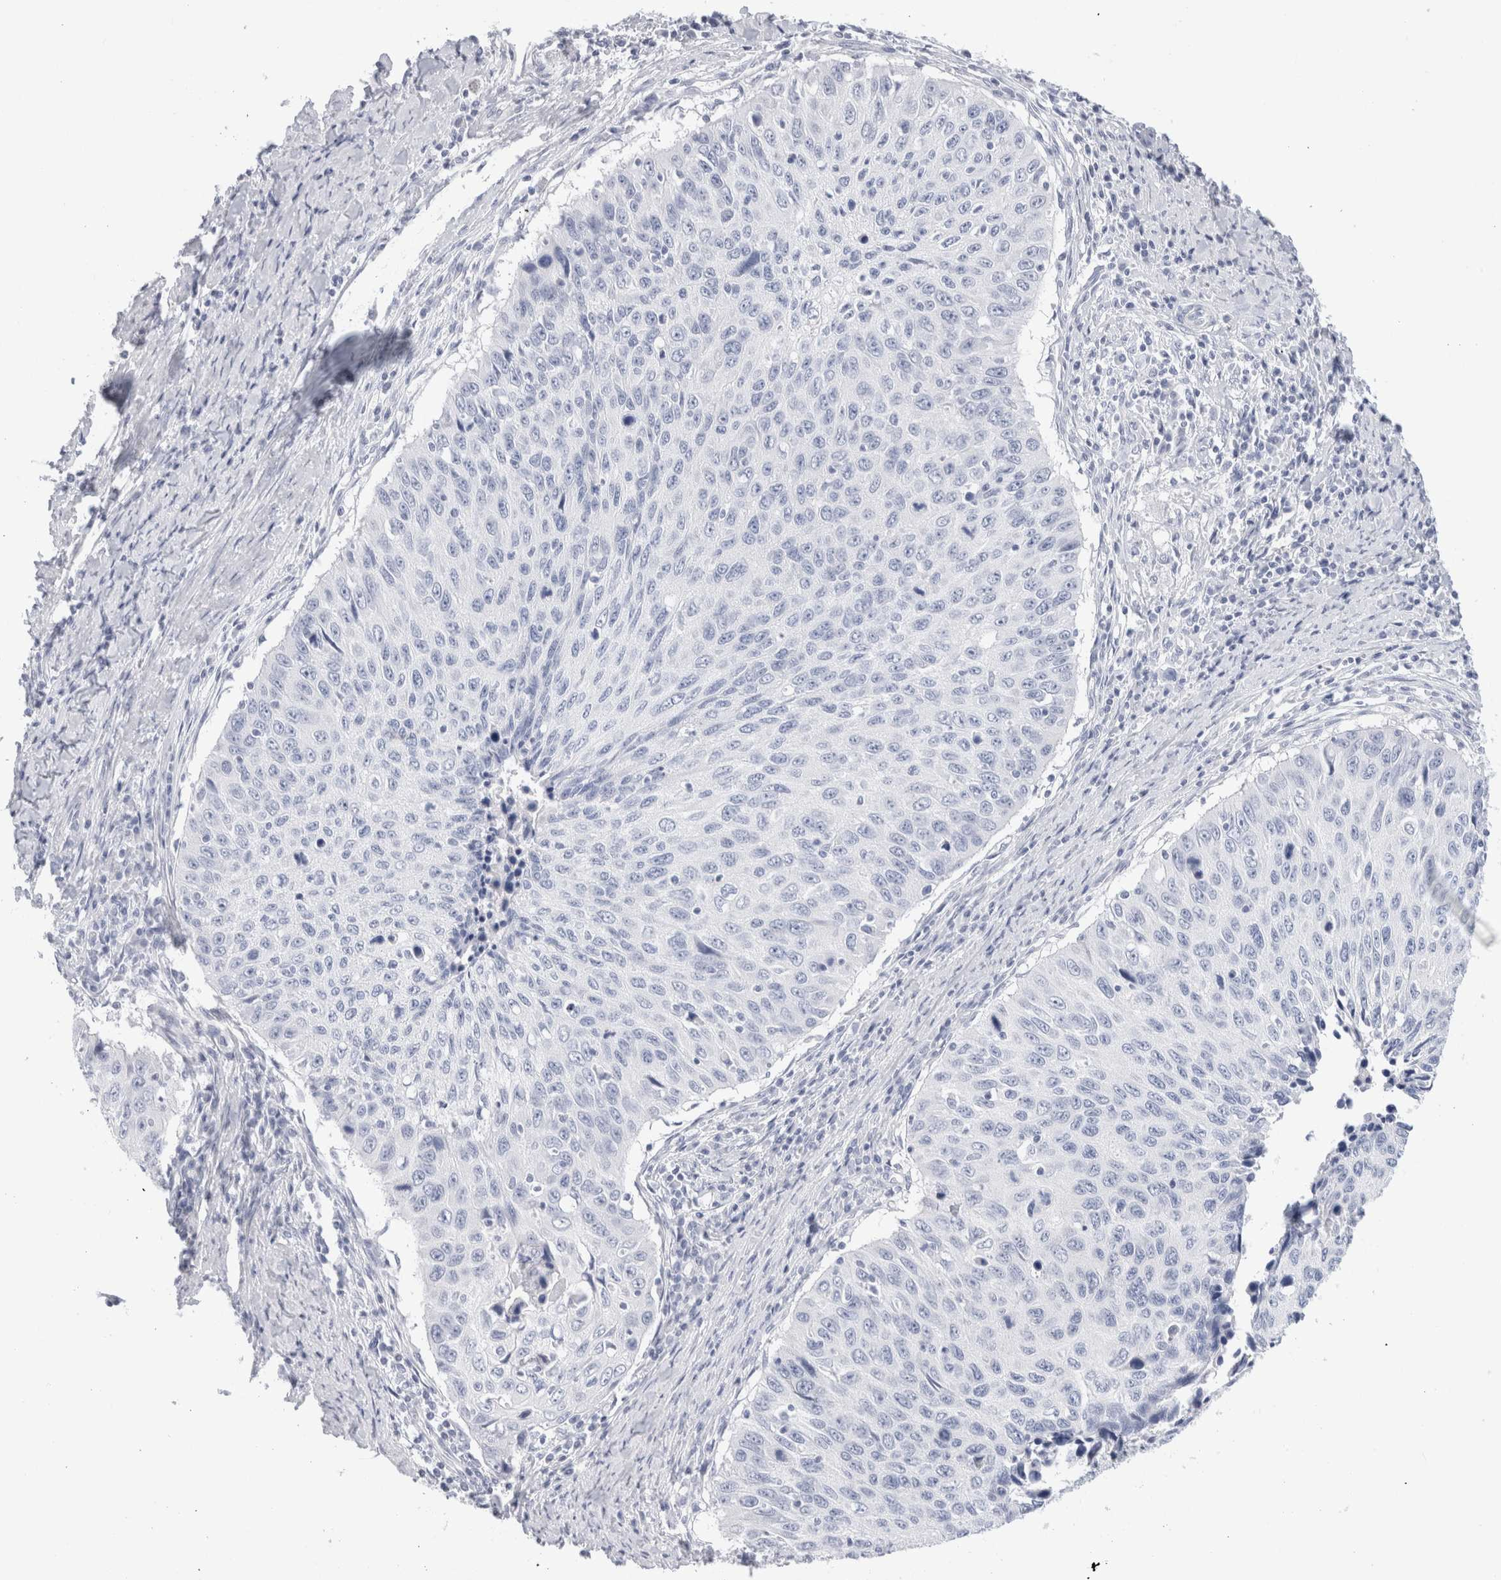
{"staining": {"intensity": "negative", "quantity": "none", "location": "none"}, "tissue": "cervical cancer", "cell_type": "Tumor cells", "image_type": "cancer", "snomed": [{"axis": "morphology", "description": "Squamous cell carcinoma, NOS"}, {"axis": "topography", "description": "Cervix"}], "caption": "IHC micrograph of squamous cell carcinoma (cervical) stained for a protein (brown), which displays no expression in tumor cells.", "gene": "ECHDC2", "patient": {"sex": "female", "age": 53}}